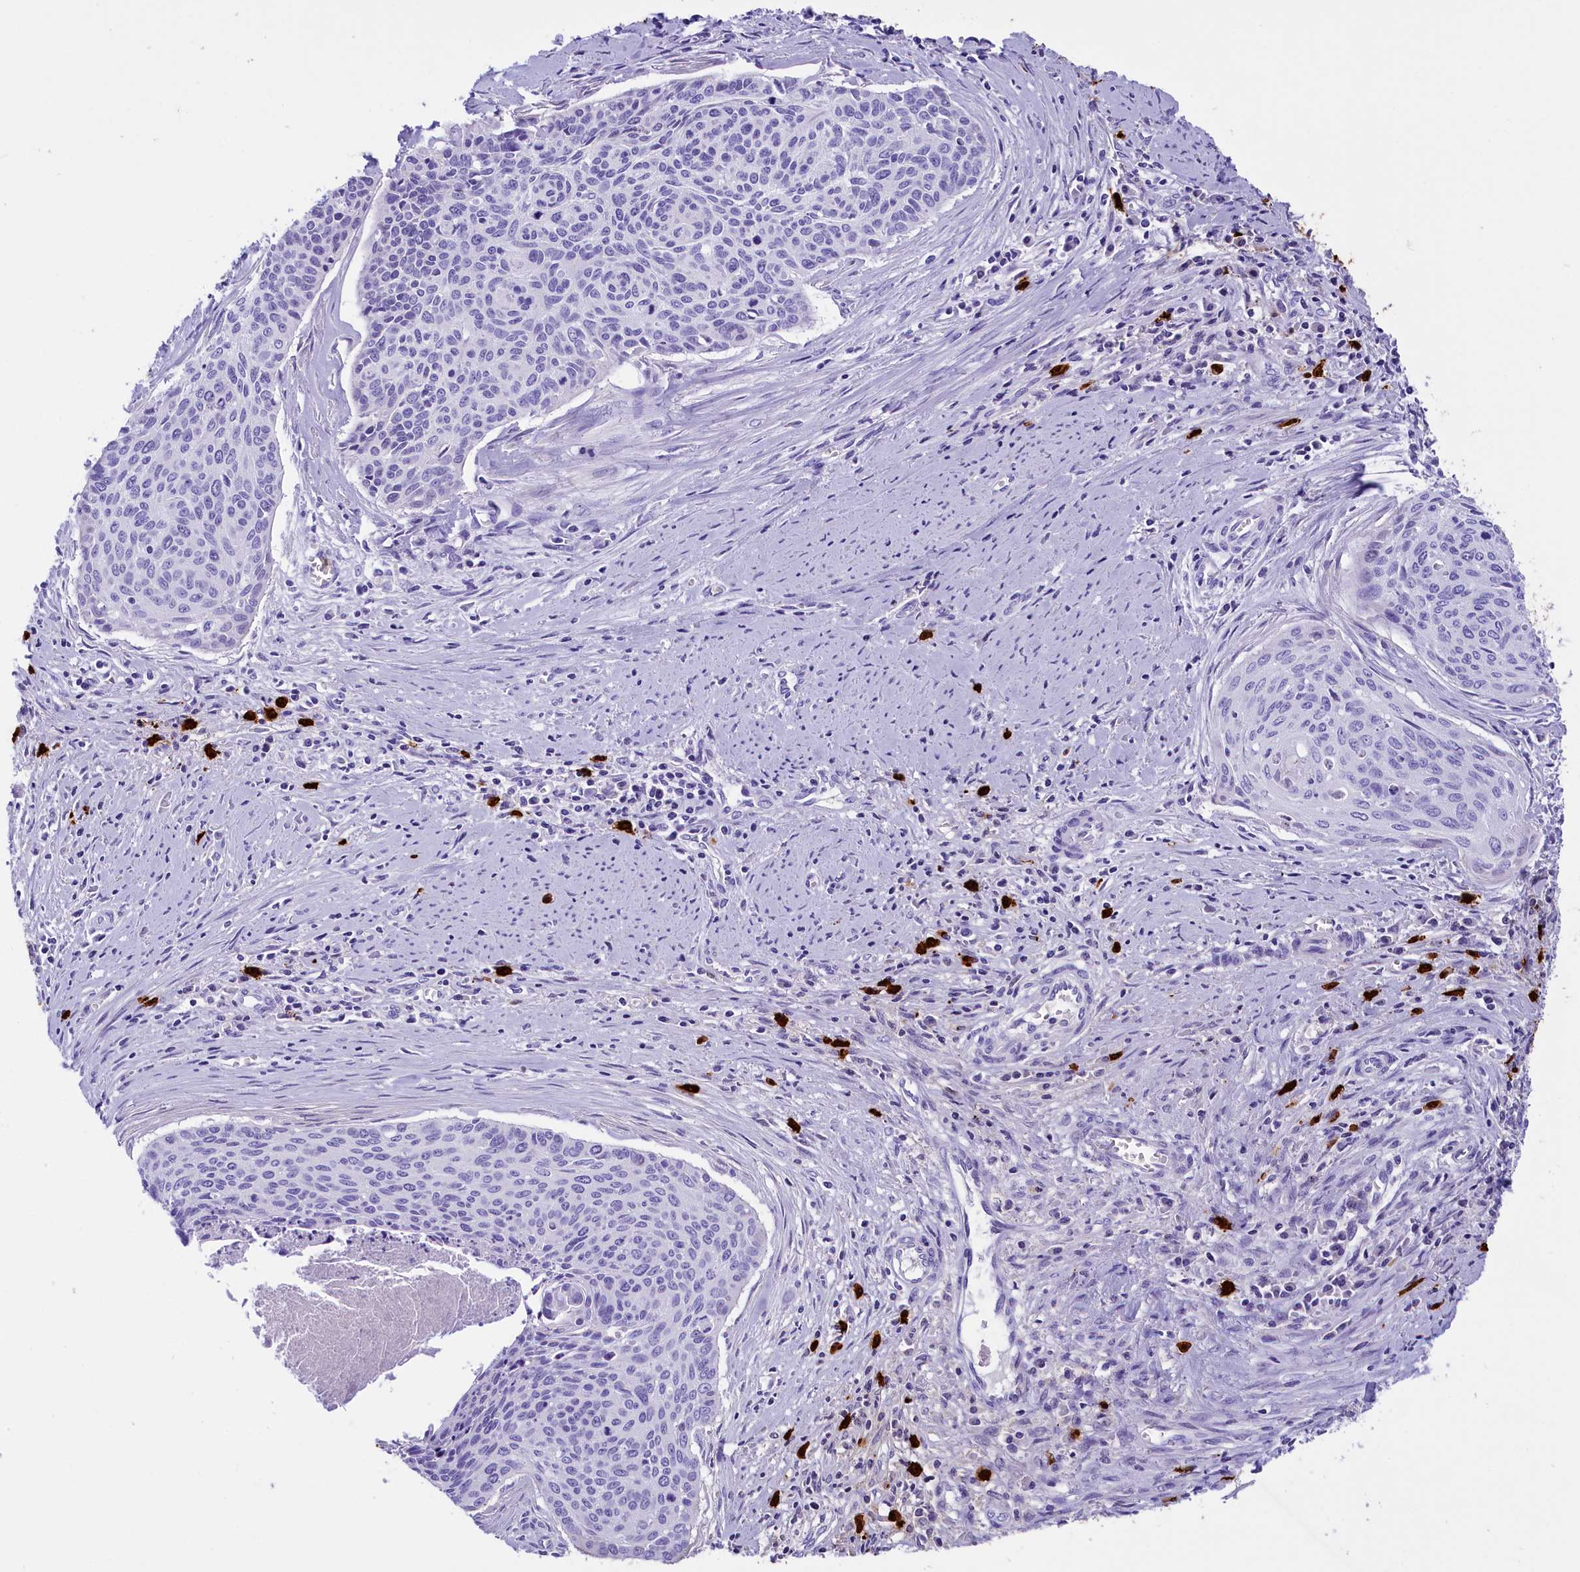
{"staining": {"intensity": "negative", "quantity": "none", "location": "none"}, "tissue": "cervical cancer", "cell_type": "Tumor cells", "image_type": "cancer", "snomed": [{"axis": "morphology", "description": "Squamous cell carcinoma, NOS"}, {"axis": "topography", "description": "Cervix"}], "caption": "This is an immunohistochemistry (IHC) photomicrograph of cervical cancer (squamous cell carcinoma). There is no staining in tumor cells.", "gene": "CLC", "patient": {"sex": "female", "age": 55}}